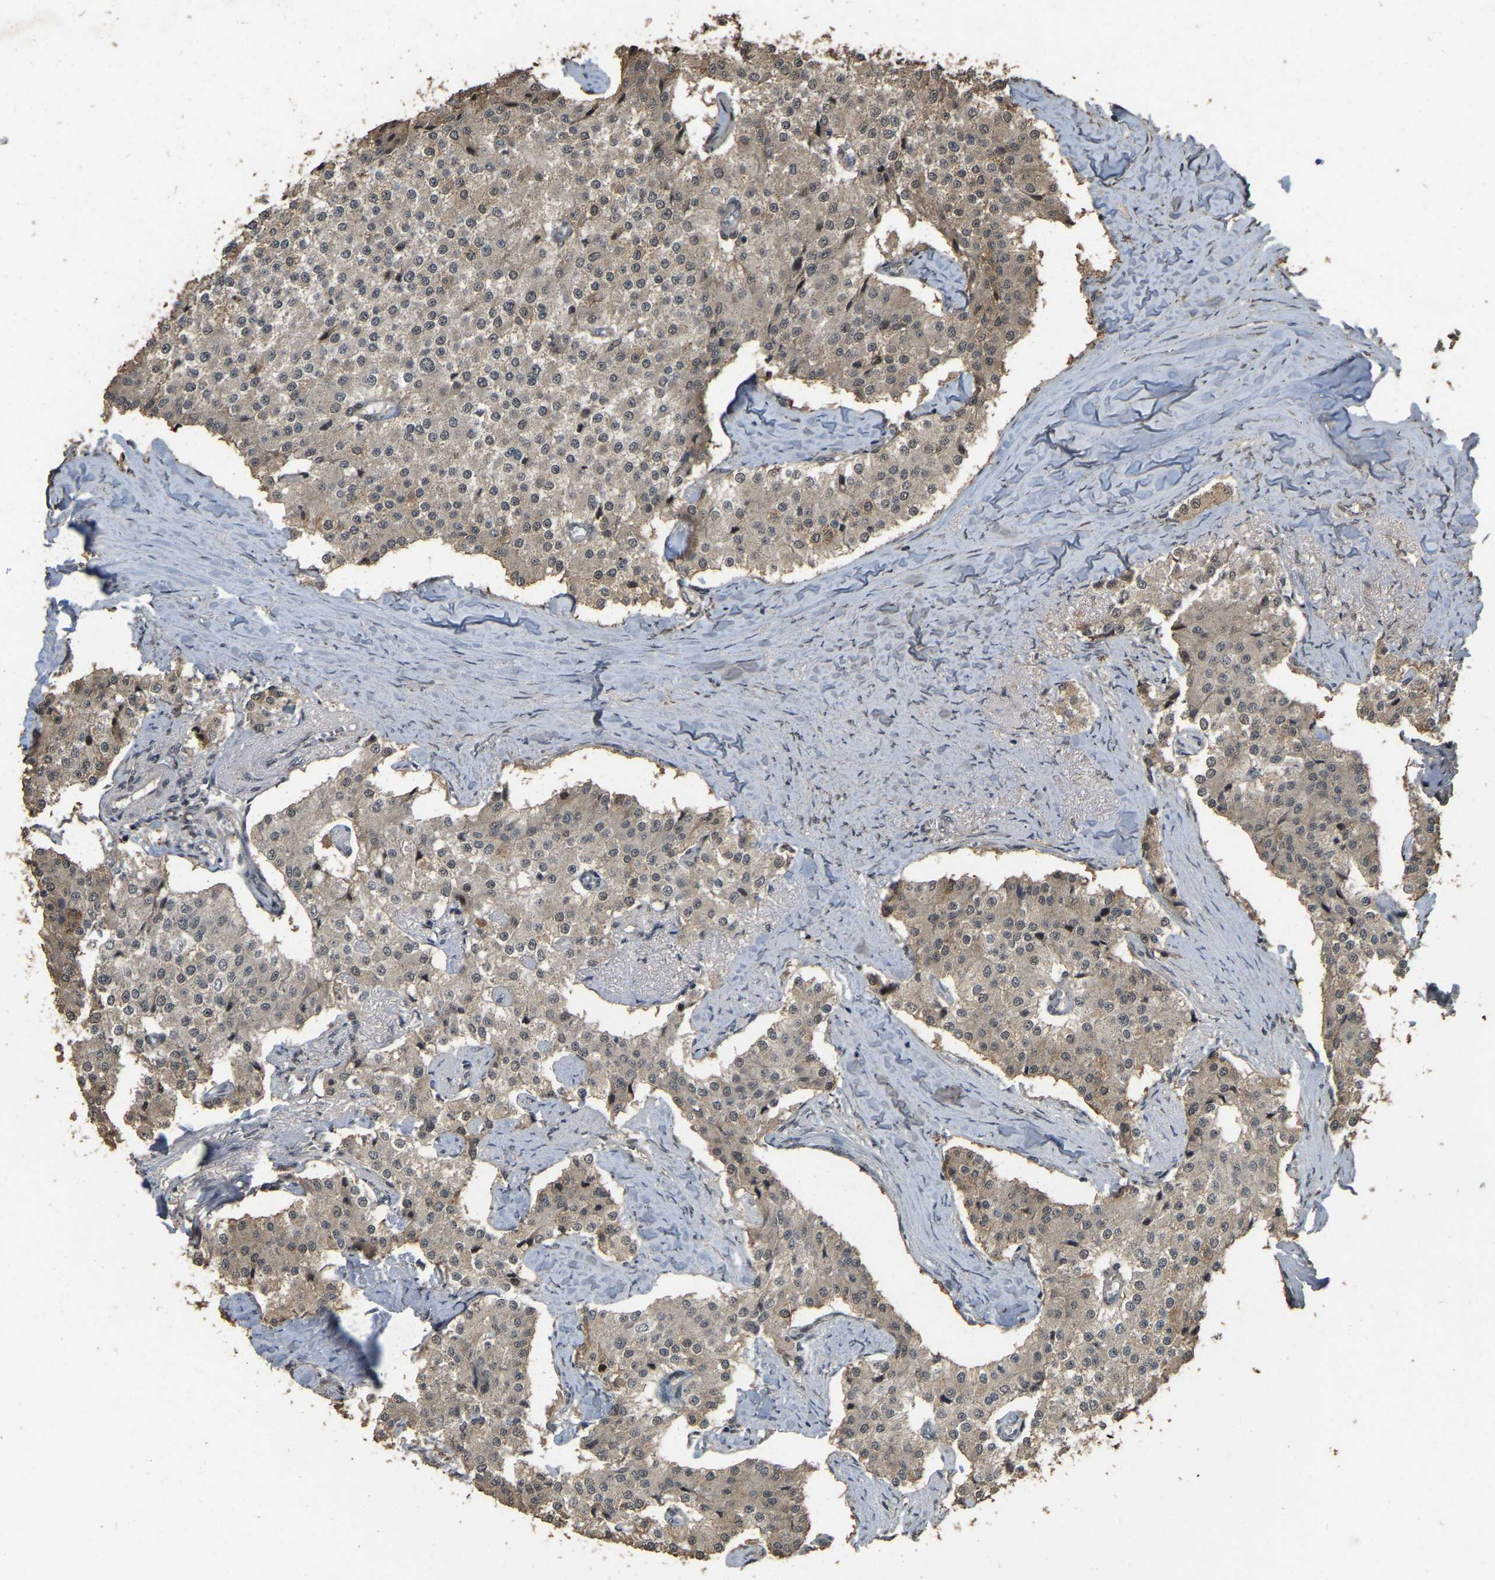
{"staining": {"intensity": "weak", "quantity": ">75%", "location": "cytoplasmic/membranous"}, "tissue": "carcinoid", "cell_type": "Tumor cells", "image_type": "cancer", "snomed": [{"axis": "morphology", "description": "Carcinoid, malignant, NOS"}, {"axis": "topography", "description": "Colon"}], "caption": "Immunohistochemistry (IHC) of carcinoid exhibits low levels of weak cytoplasmic/membranous staining in about >75% of tumor cells.", "gene": "ARHGAP23", "patient": {"sex": "female", "age": 52}}